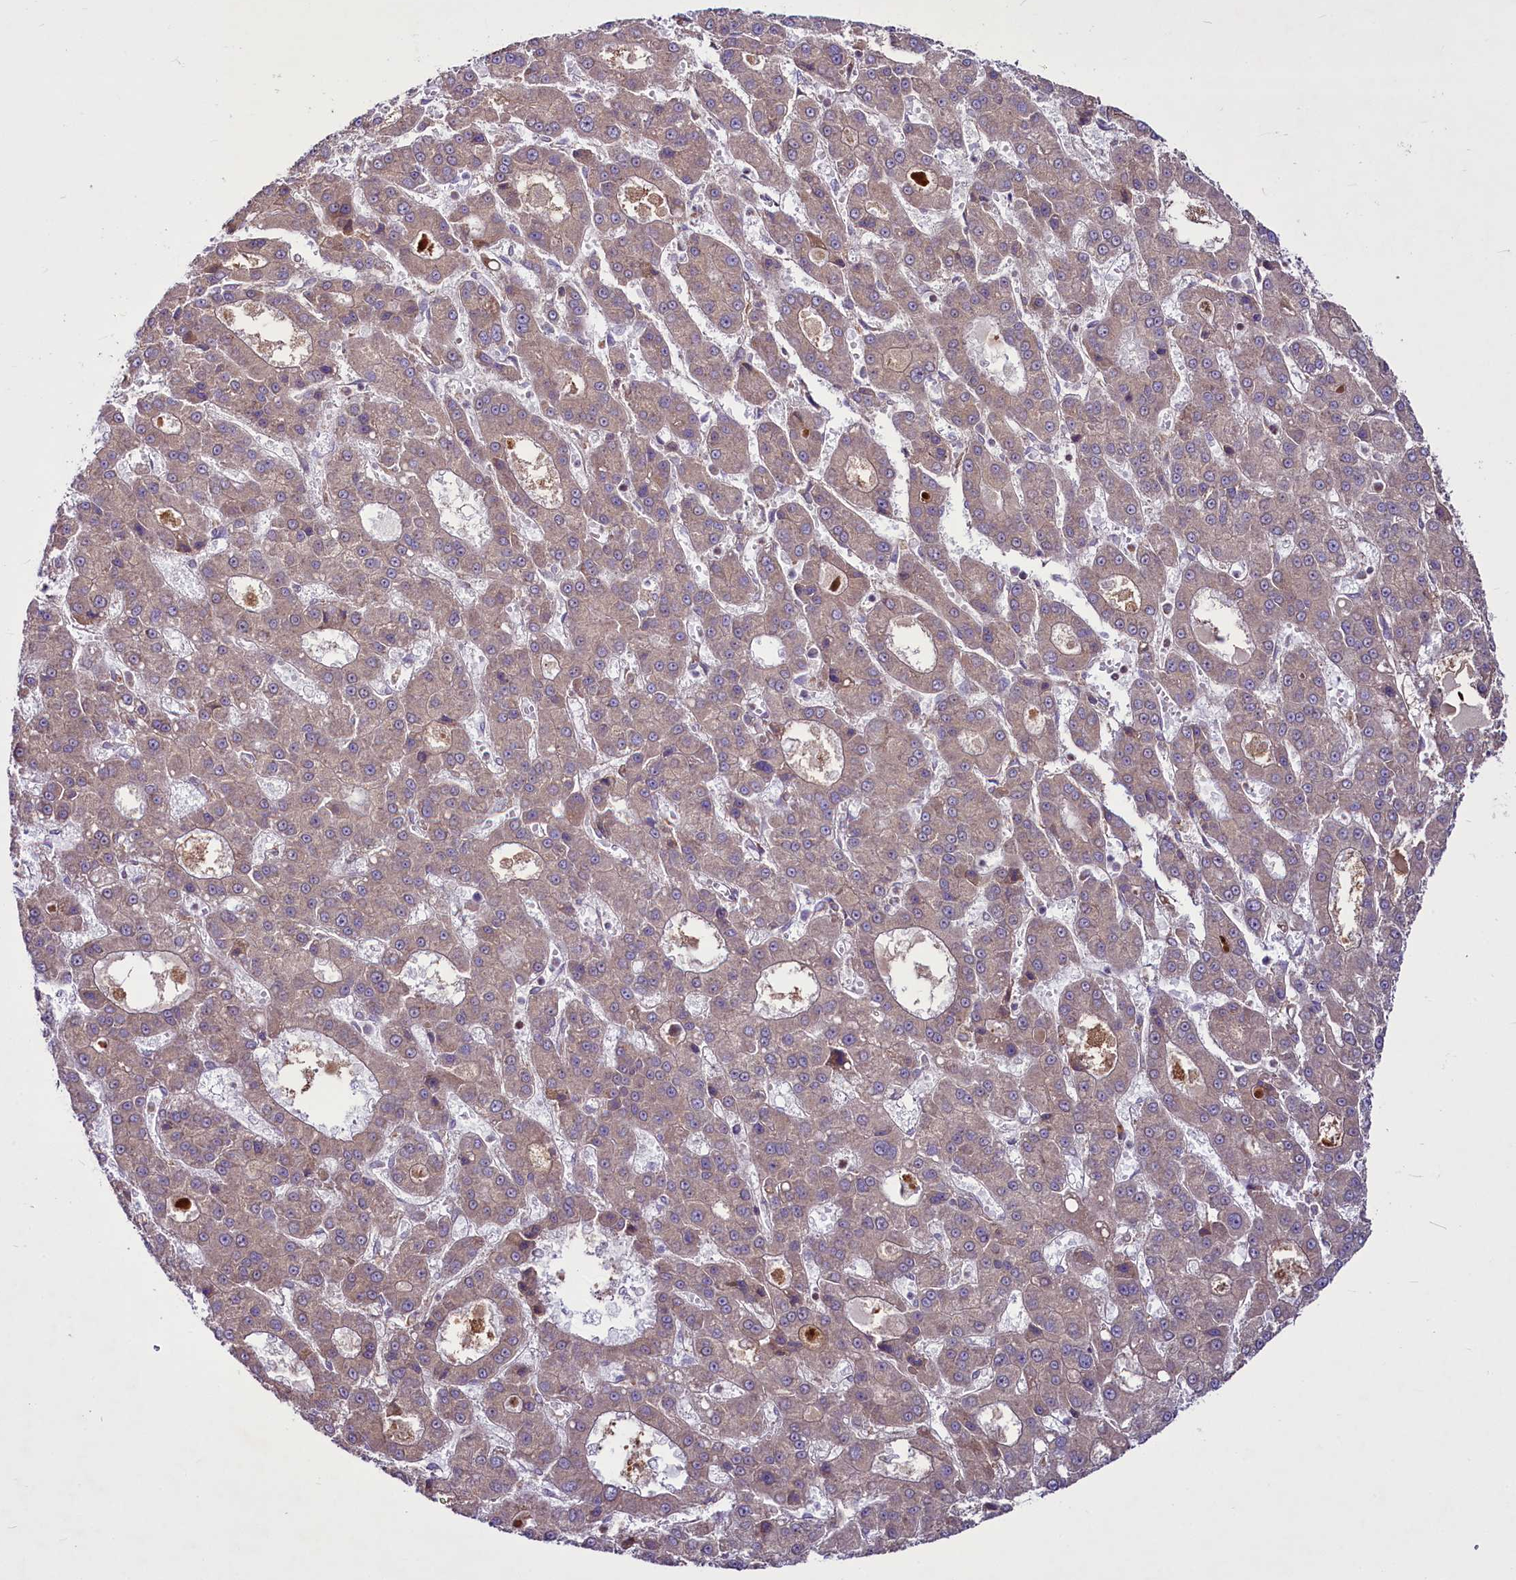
{"staining": {"intensity": "weak", "quantity": ">75%", "location": "cytoplasmic/membranous"}, "tissue": "liver cancer", "cell_type": "Tumor cells", "image_type": "cancer", "snomed": [{"axis": "morphology", "description": "Carcinoma, Hepatocellular, NOS"}, {"axis": "topography", "description": "Liver"}], "caption": "Human liver cancer stained with a brown dye demonstrates weak cytoplasmic/membranous positive expression in about >75% of tumor cells.", "gene": "RSBN1", "patient": {"sex": "male", "age": 70}}